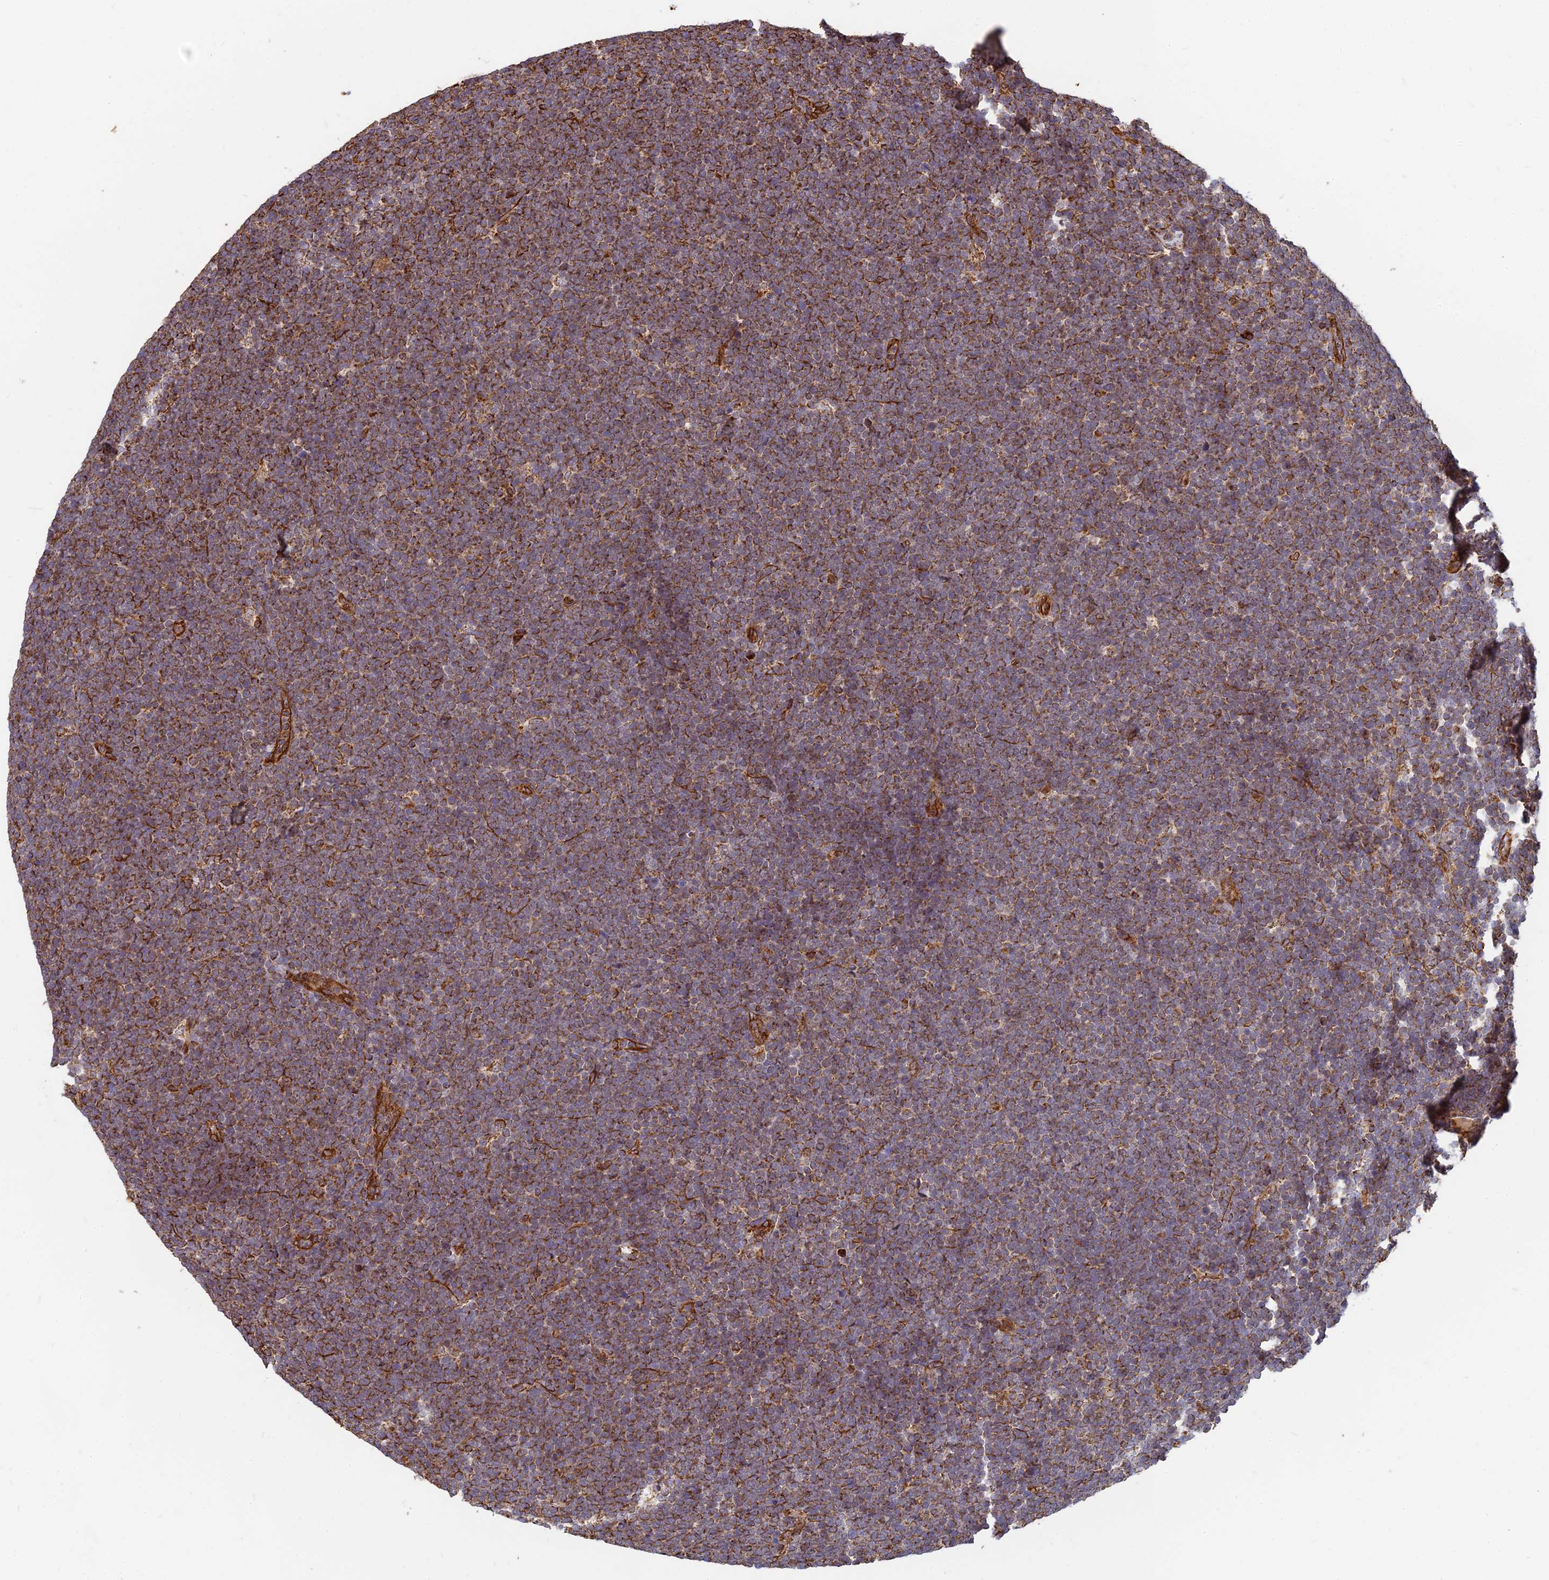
{"staining": {"intensity": "moderate", "quantity": ">75%", "location": "cytoplasmic/membranous"}, "tissue": "lymphoma", "cell_type": "Tumor cells", "image_type": "cancer", "snomed": [{"axis": "morphology", "description": "Malignant lymphoma, non-Hodgkin's type, High grade"}, {"axis": "topography", "description": "Lymph node"}], "caption": "Human lymphoma stained for a protein (brown) demonstrates moderate cytoplasmic/membranous positive expression in approximately >75% of tumor cells.", "gene": "DSTYK", "patient": {"sex": "male", "age": 13}}